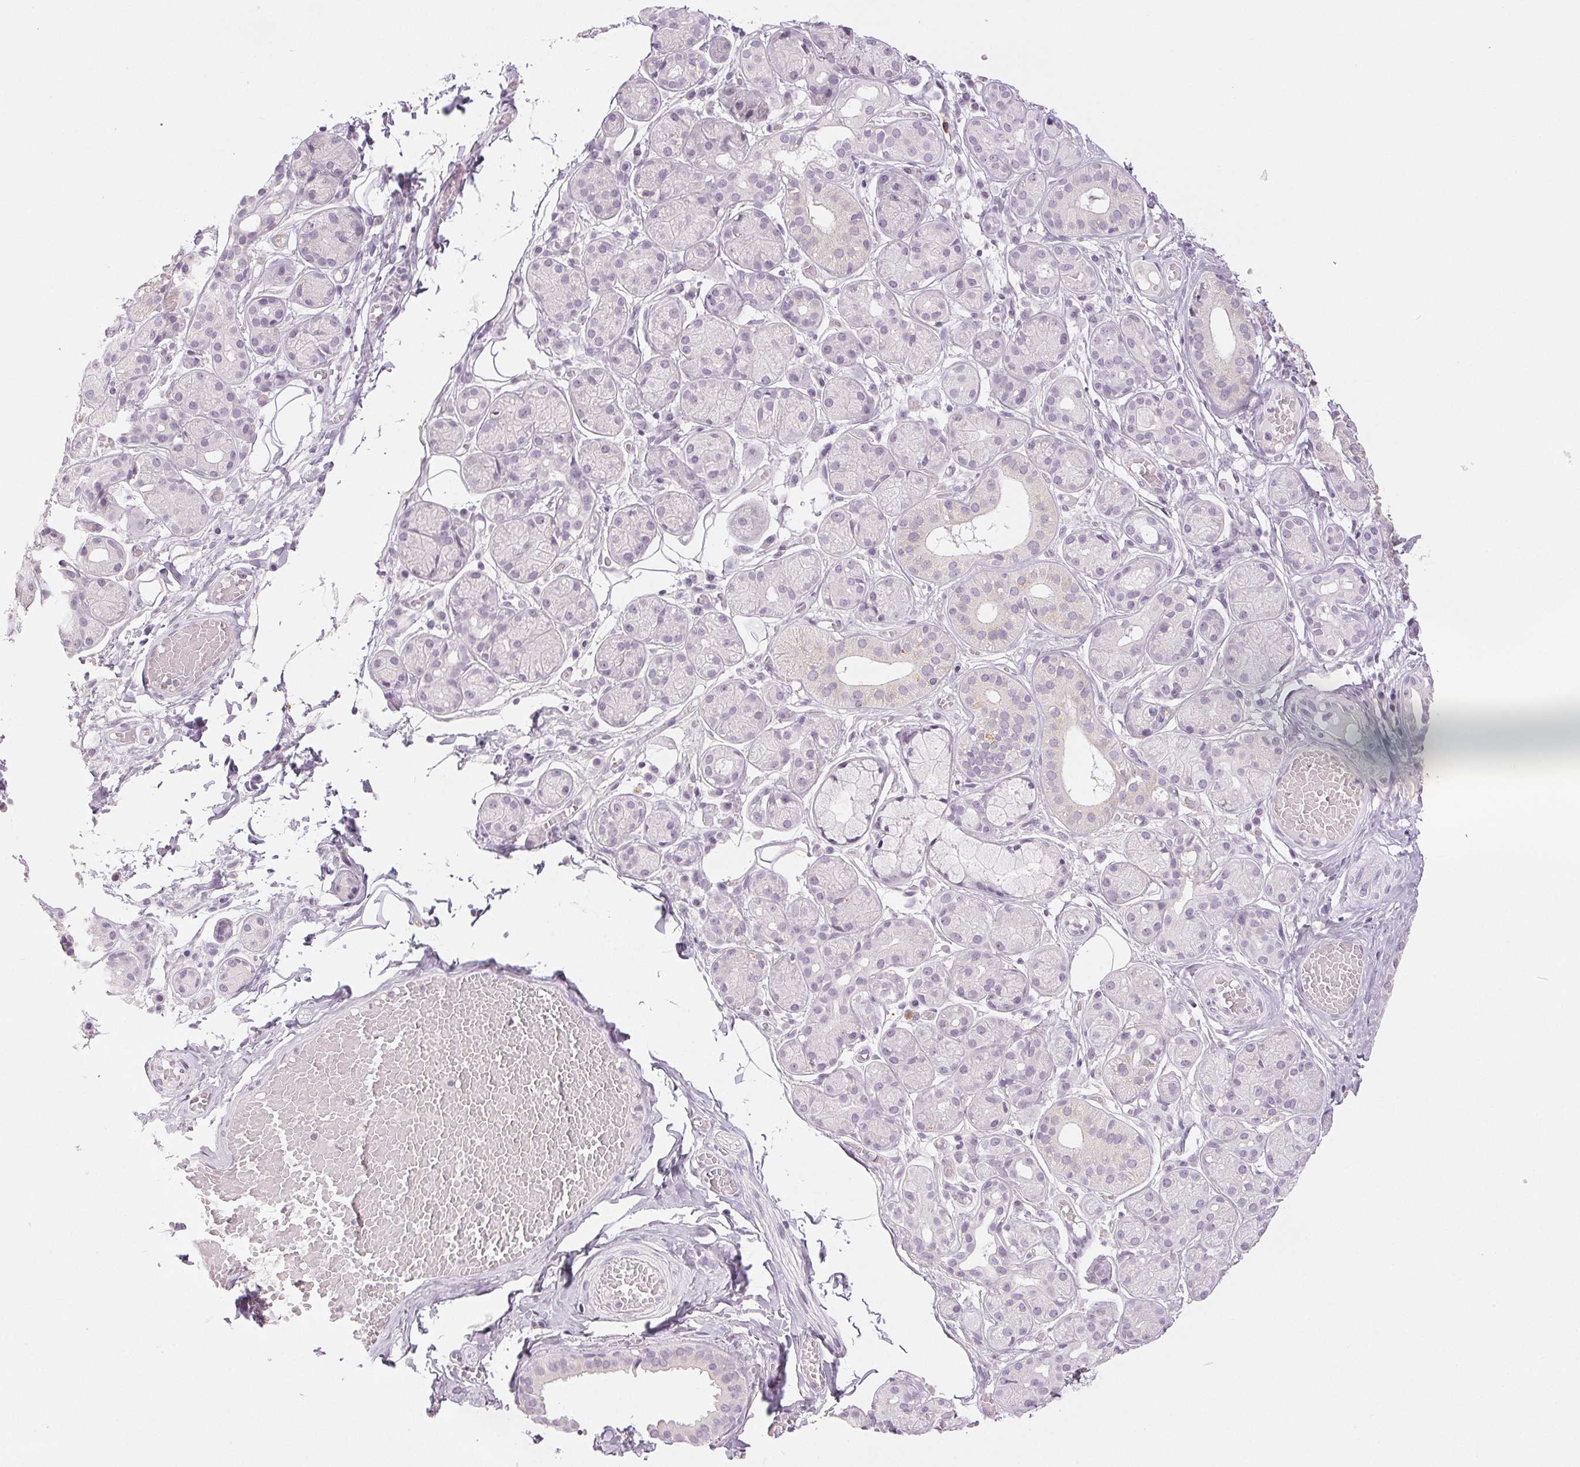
{"staining": {"intensity": "negative", "quantity": "none", "location": "none"}, "tissue": "salivary gland", "cell_type": "Glandular cells", "image_type": "normal", "snomed": [{"axis": "morphology", "description": "Normal tissue, NOS"}, {"axis": "topography", "description": "Salivary gland"}, {"axis": "topography", "description": "Peripheral nerve tissue"}], "caption": "IHC of normal human salivary gland exhibits no staining in glandular cells.", "gene": "EHHADH", "patient": {"sex": "male", "age": 71}}